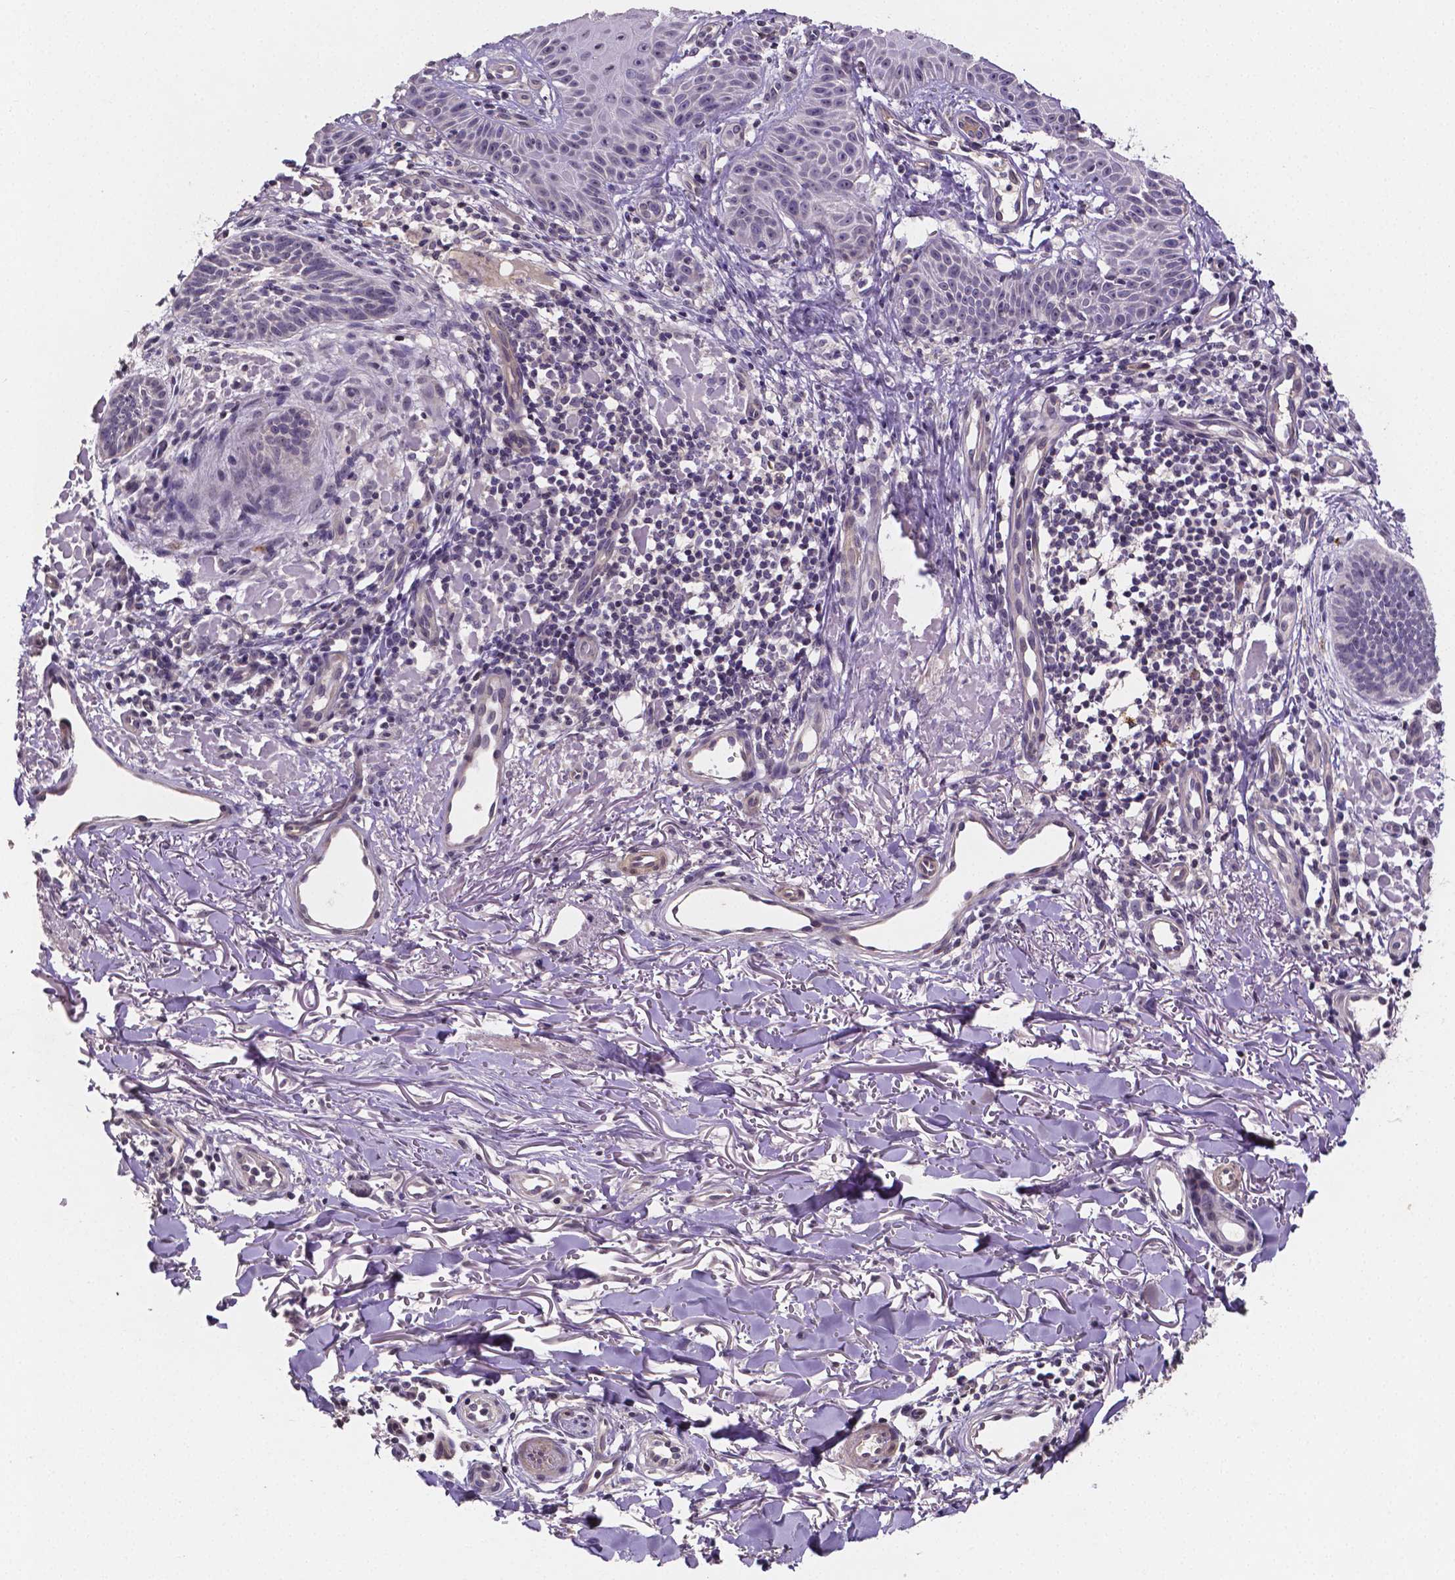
{"staining": {"intensity": "negative", "quantity": "none", "location": "none"}, "tissue": "skin cancer", "cell_type": "Tumor cells", "image_type": "cancer", "snomed": [{"axis": "morphology", "description": "Basal cell carcinoma"}, {"axis": "topography", "description": "Skin"}], "caption": "Immunohistochemistry image of skin basal cell carcinoma stained for a protein (brown), which displays no positivity in tumor cells.", "gene": "NRGN", "patient": {"sex": "male", "age": 88}}